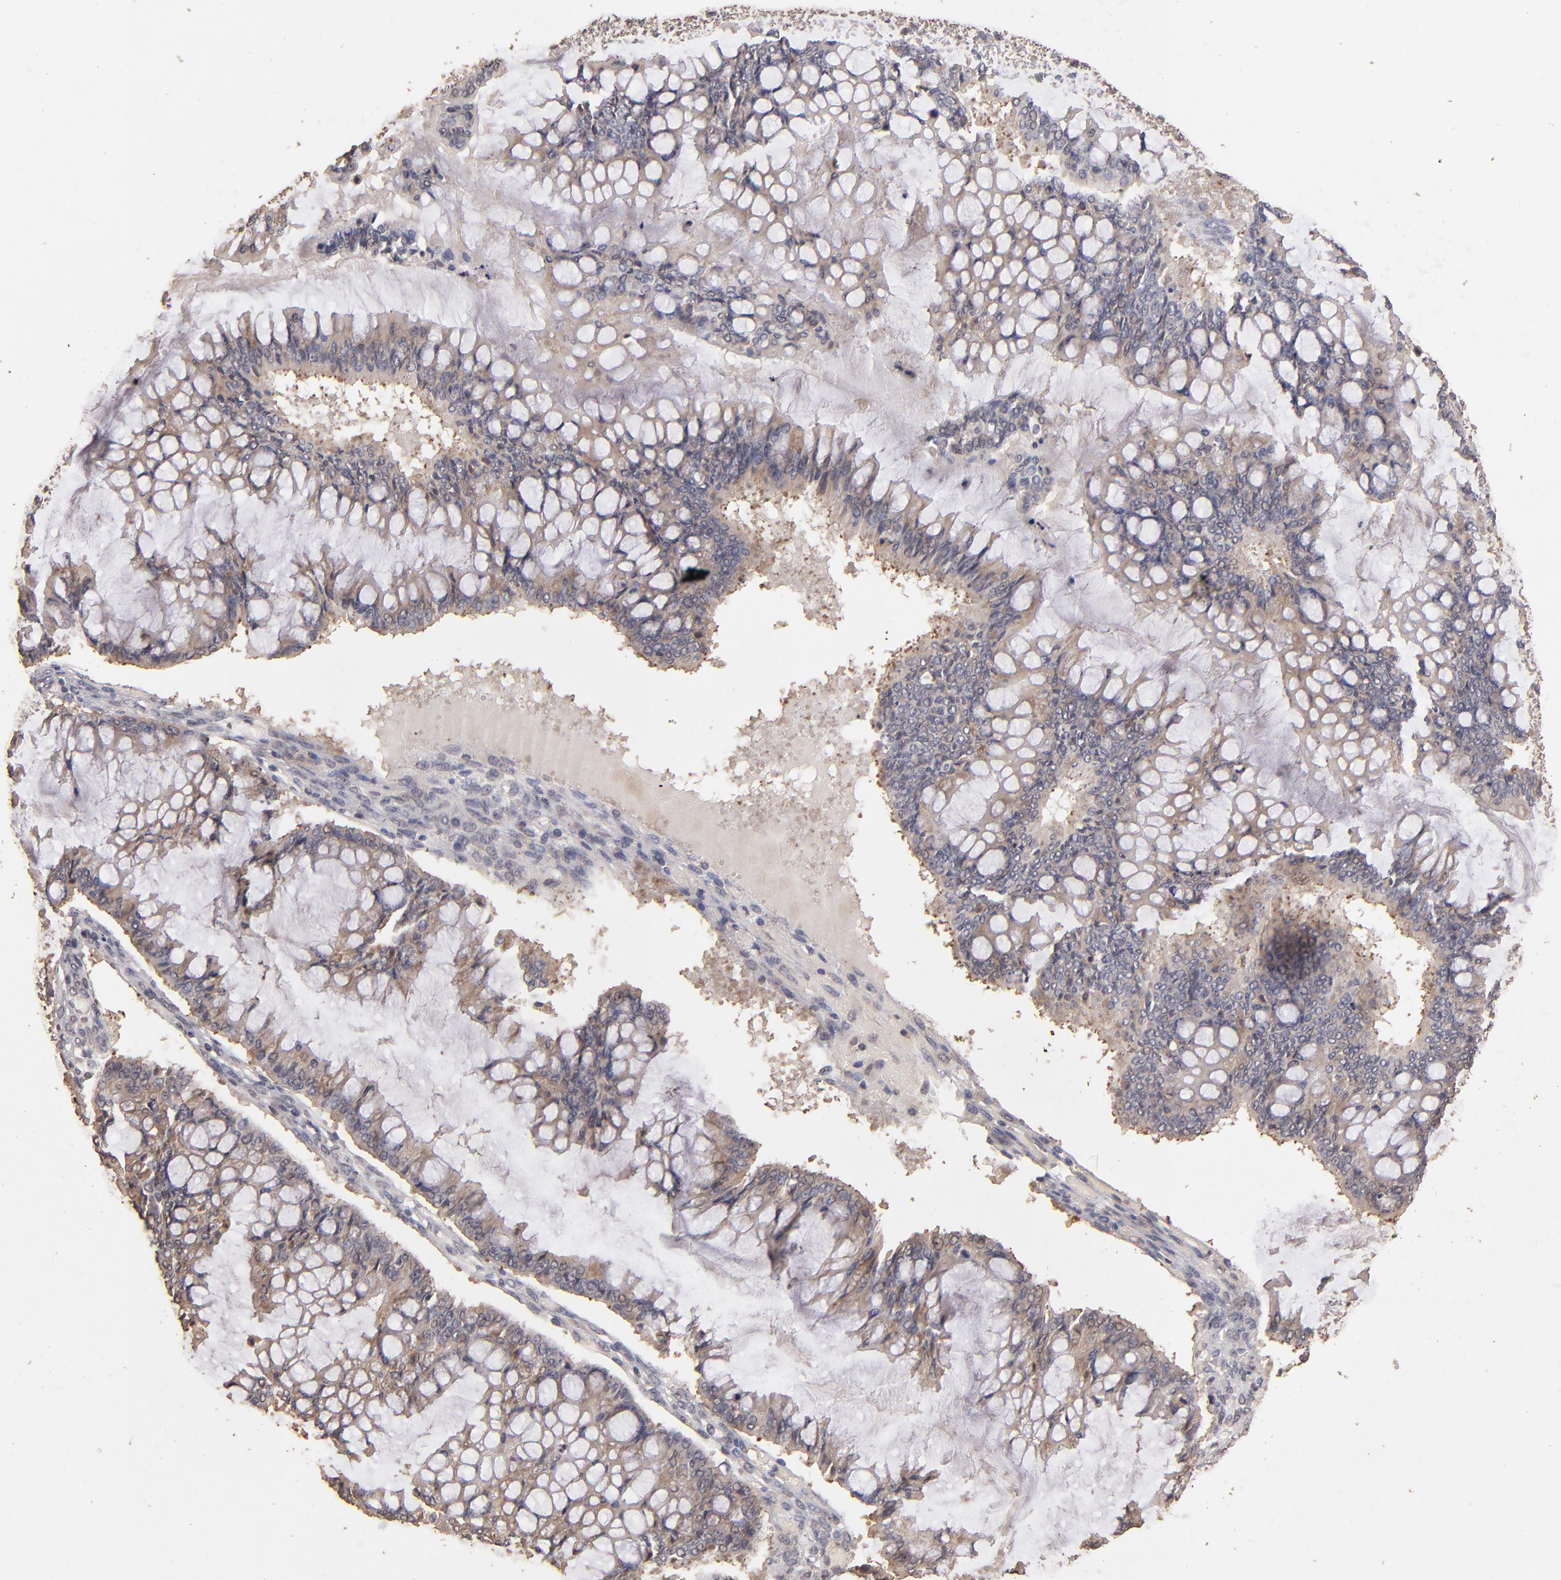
{"staining": {"intensity": "moderate", "quantity": ">75%", "location": "cytoplasmic/membranous"}, "tissue": "ovarian cancer", "cell_type": "Tumor cells", "image_type": "cancer", "snomed": [{"axis": "morphology", "description": "Cystadenocarcinoma, mucinous, NOS"}, {"axis": "topography", "description": "Ovary"}], "caption": "Immunohistochemistry (DAB (3,3'-diaminobenzidine)) staining of human ovarian mucinous cystadenocarcinoma reveals moderate cytoplasmic/membranous protein expression in about >75% of tumor cells.", "gene": "OPHN1", "patient": {"sex": "female", "age": 73}}